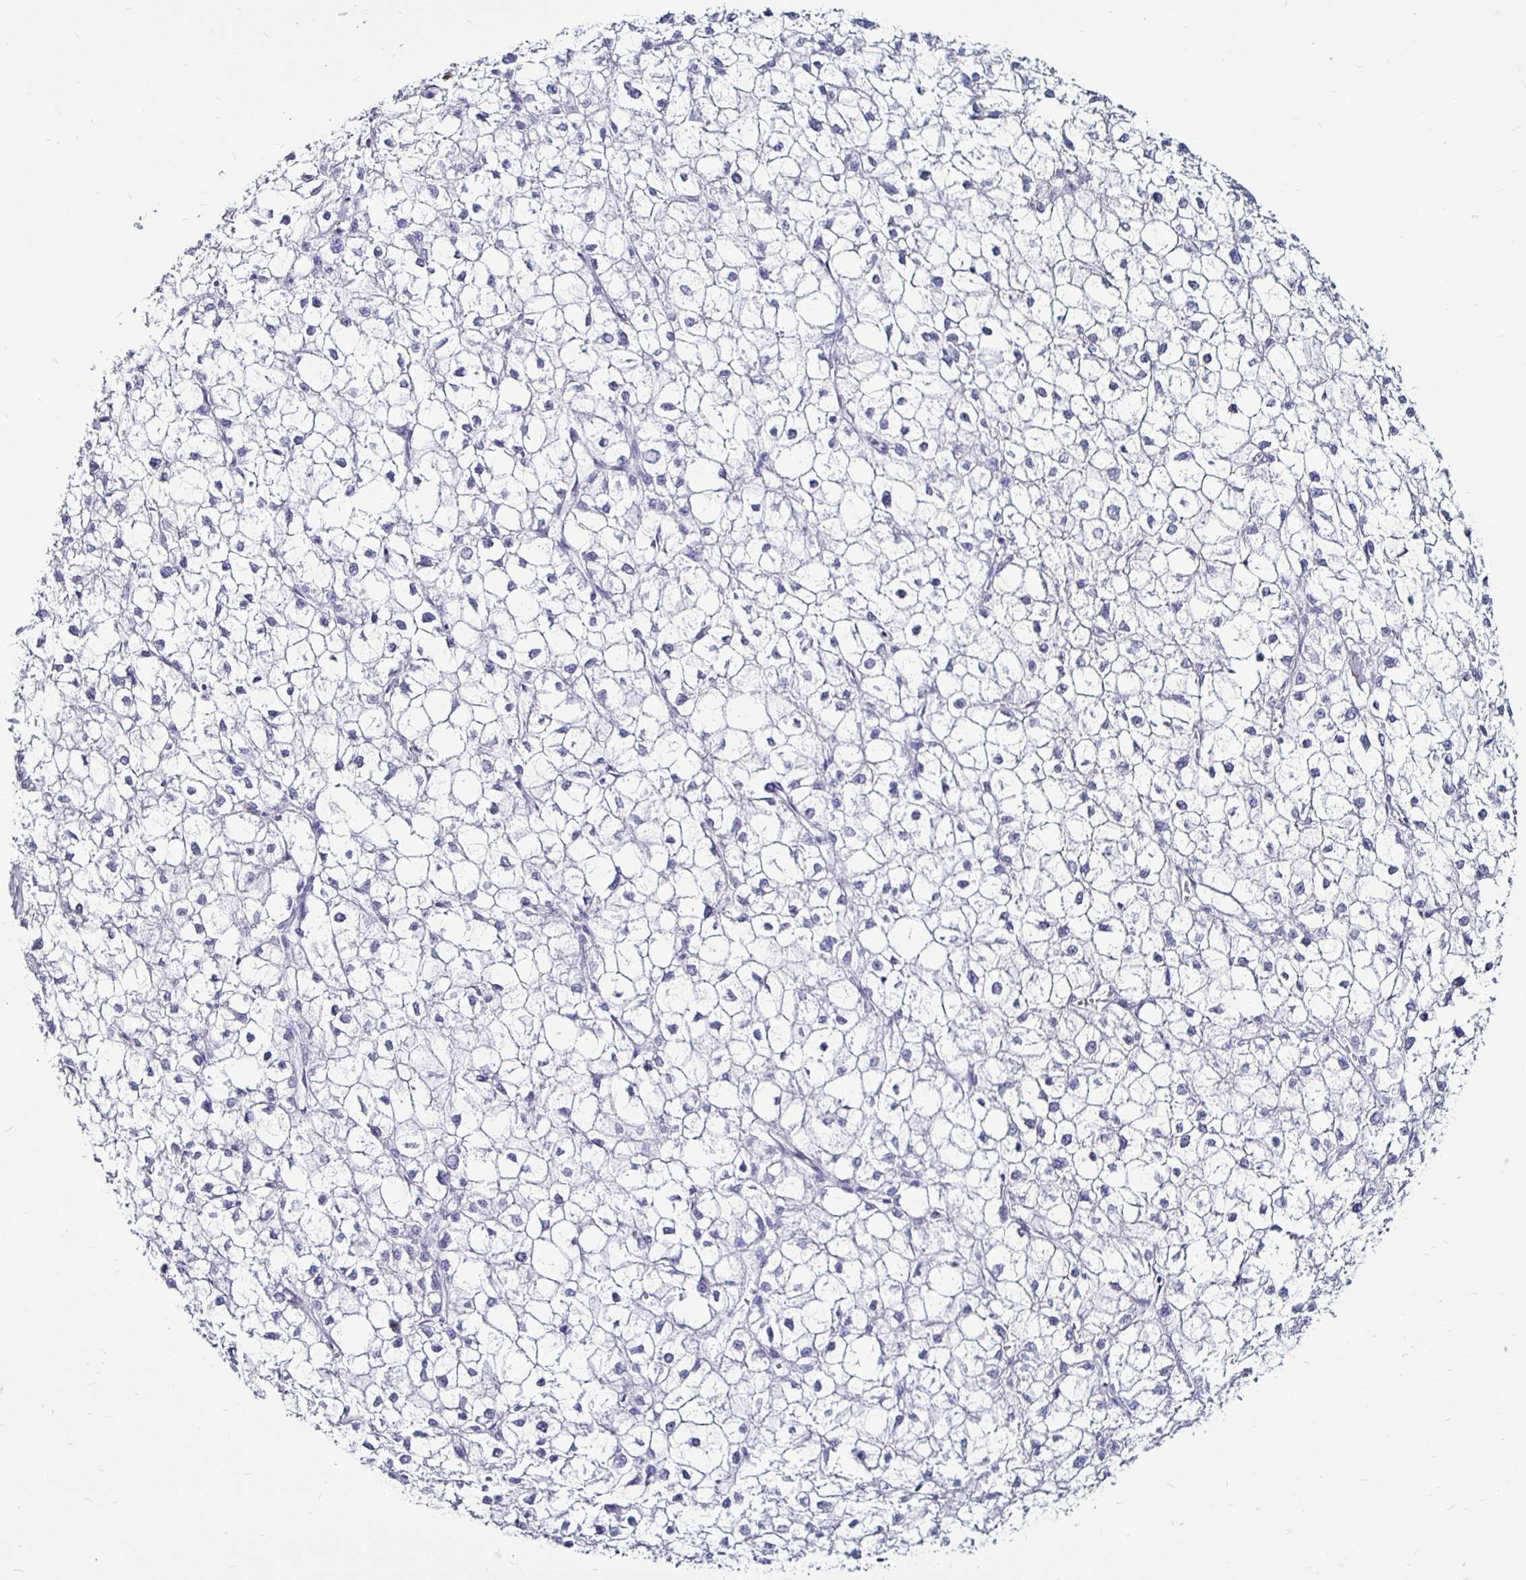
{"staining": {"intensity": "negative", "quantity": "none", "location": "none"}, "tissue": "liver cancer", "cell_type": "Tumor cells", "image_type": "cancer", "snomed": [{"axis": "morphology", "description": "Carcinoma, Hepatocellular, NOS"}, {"axis": "topography", "description": "Liver"}], "caption": "Immunohistochemical staining of human hepatocellular carcinoma (liver) displays no significant expression in tumor cells.", "gene": "TIMP1", "patient": {"sex": "female", "age": 43}}